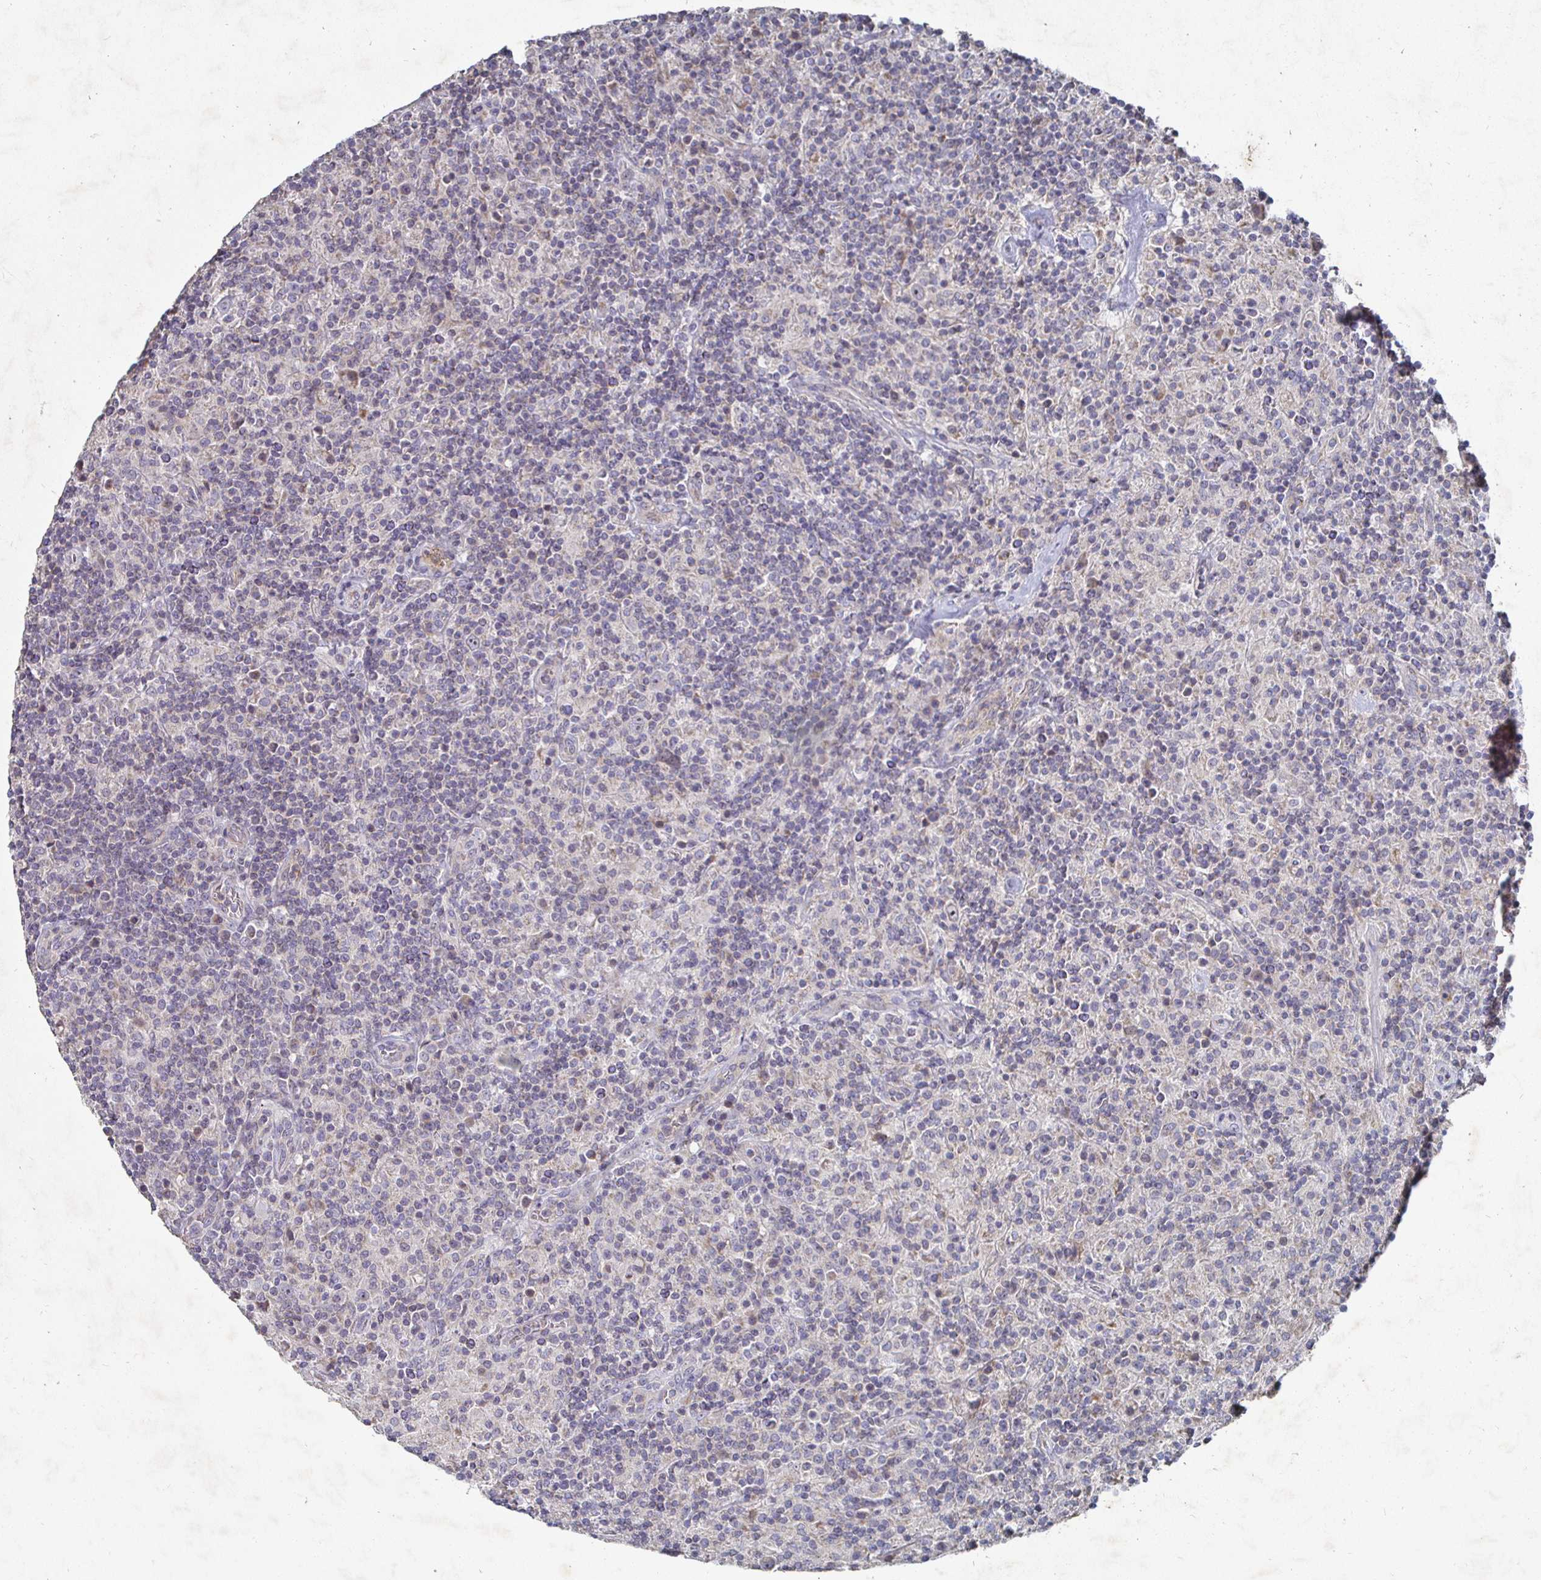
{"staining": {"intensity": "negative", "quantity": "none", "location": "none"}, "tissue": "lymphoma", "cell_type": "Tumor cells", "image_type": "cancer", "snomed": [{"axis": "morphology", "description": "Hodgkin's disease, NOS"}, {"axis": "topography", "description": "Lymph node"}], "caption": "Immunohistochemical staining of human lymphoma exhibits no significant expression in tumor cells. The staining is performed using DAB brown chromogen with nuclei counter-stained in using hematoxylin.", "gene": "NRSN1", "patient": {"sex": "male", "age": 70}}